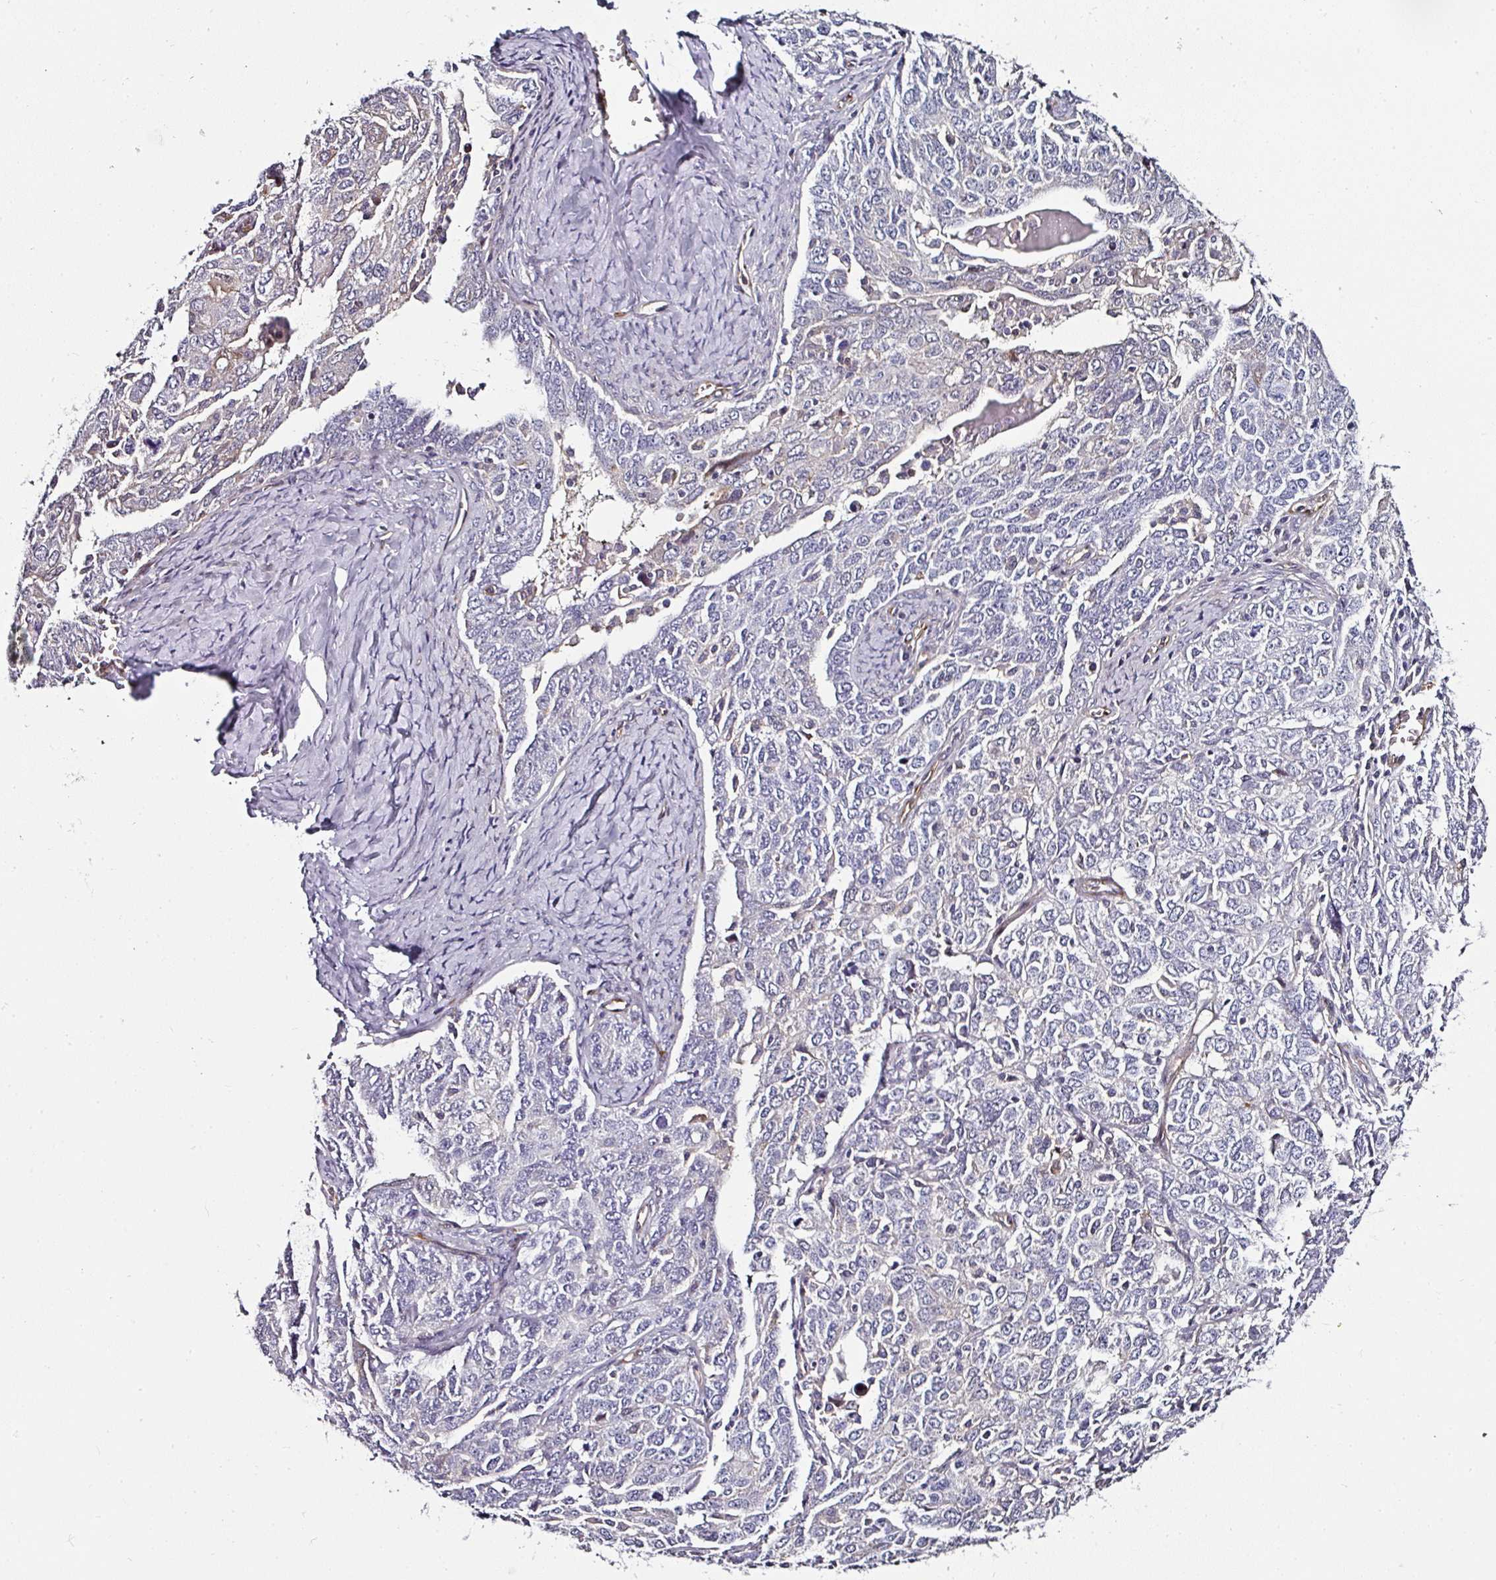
{"staining": {"intensity": "negative", "quantity": "none", "location": "none"}, "tissue": "ovarian cancer", "cell_type": "Tumor cells", "image_type": "cancer", "snomed": [{"axis": "morphology", "description": "Carcinoma, endometroid"}, {"axis": "topography", "description": "Ovary"}], "caption": "Human ovarian endometroid carcinoma stained for a protein using IHC shows no staining in tumor cells.", "gene": "BEND5", "patient": {"sex": "female", "age": 62}}